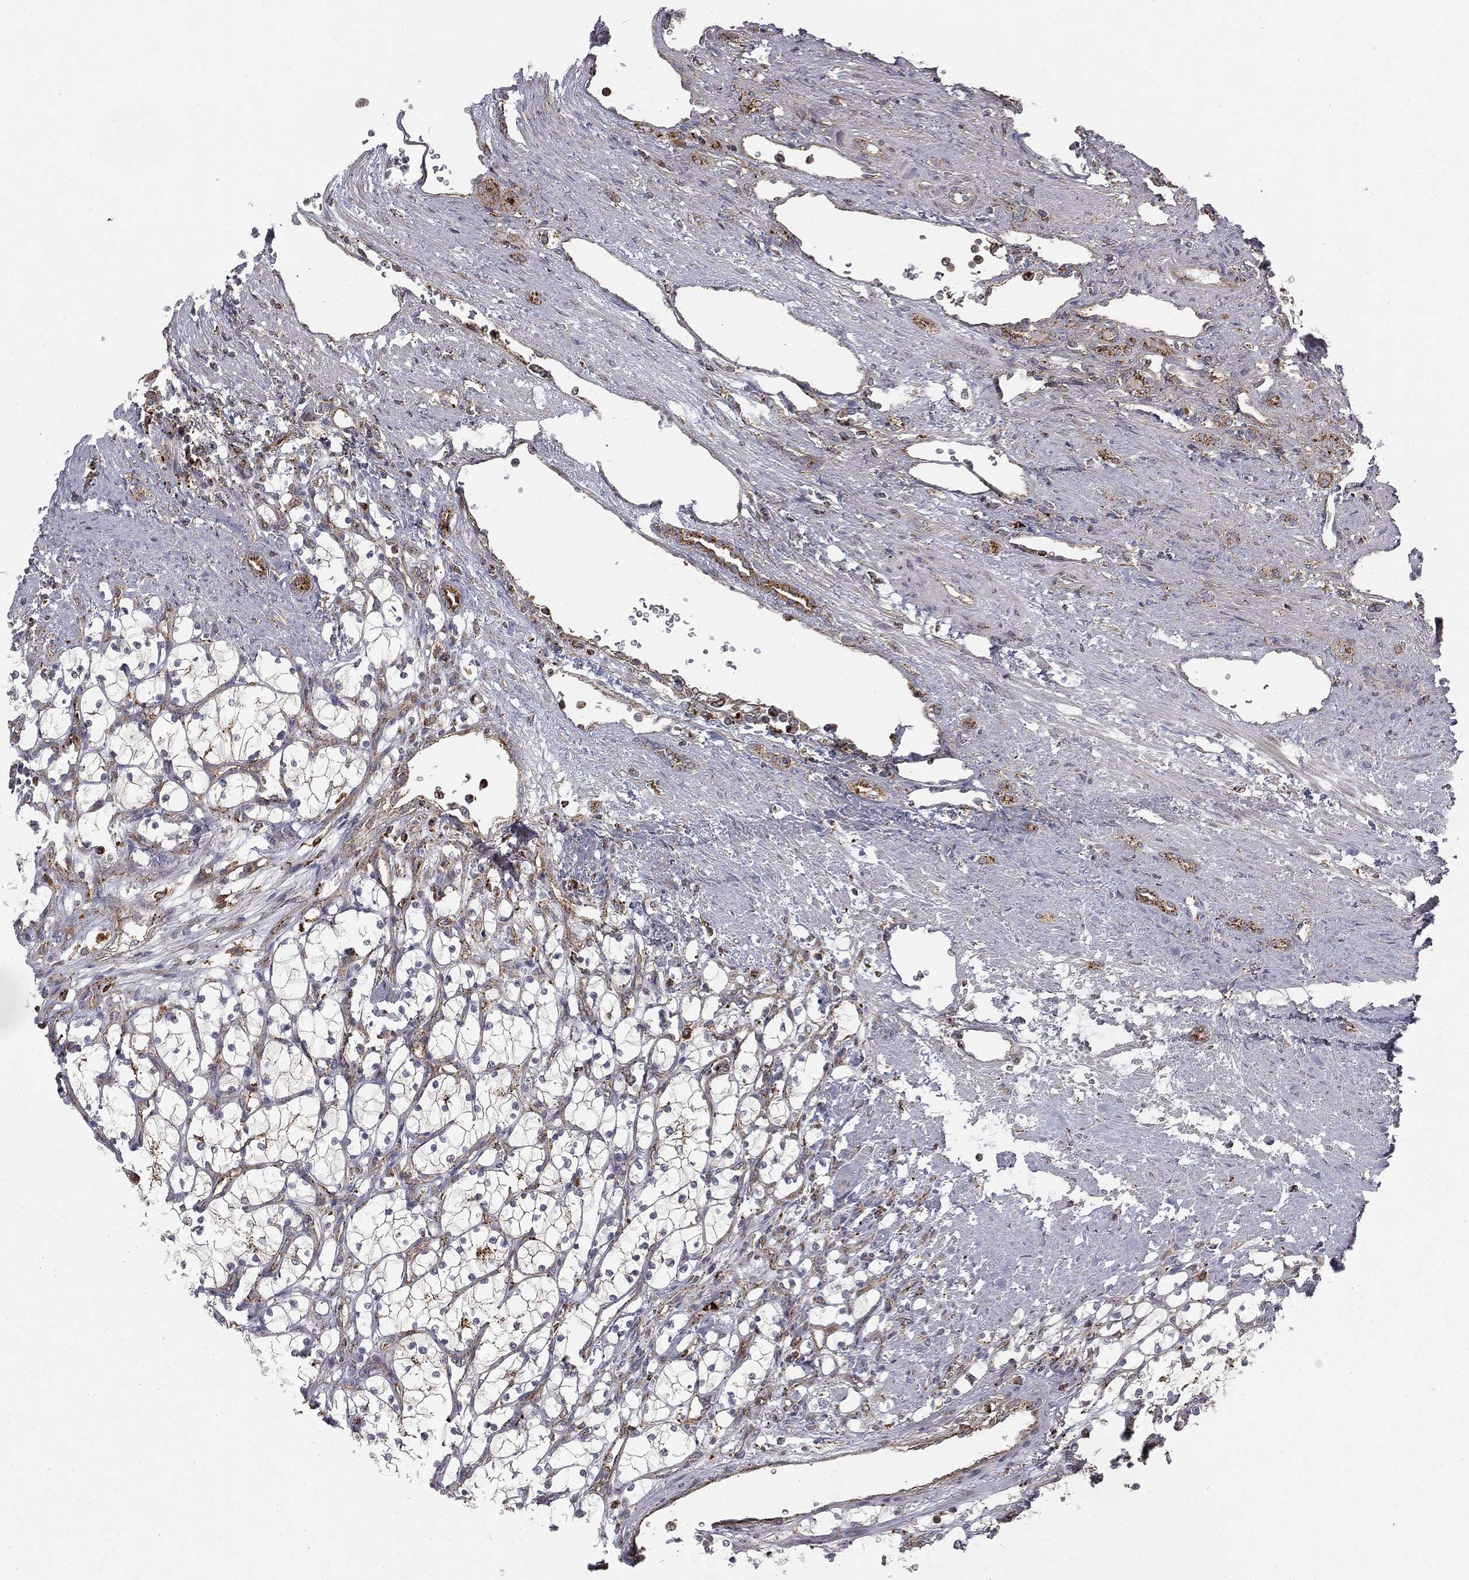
{"staining": {"intensity": "strong", "quantity": "<25%", "location": "cytoplasmic/membranous"}, "tissue": "renal cancer", "cell_type": "Tumor cells", "image_type": "cancer", "snomed": [{"axis": "morphology", "description": "Adenocarcinoma, NOS"}, {"axis": "topography", "description": "Kidney"}], "caption": "Strong cytoplasmic/membranous positivity is present in approximately <25% of tumor cells in renal cancer. Using DAB (brown) and hematoxylin (blue) stains, captured at high magnification using brightfield microscopy.", "gene": "CTSA", "patient": {"sex": "female", "age": 69}}